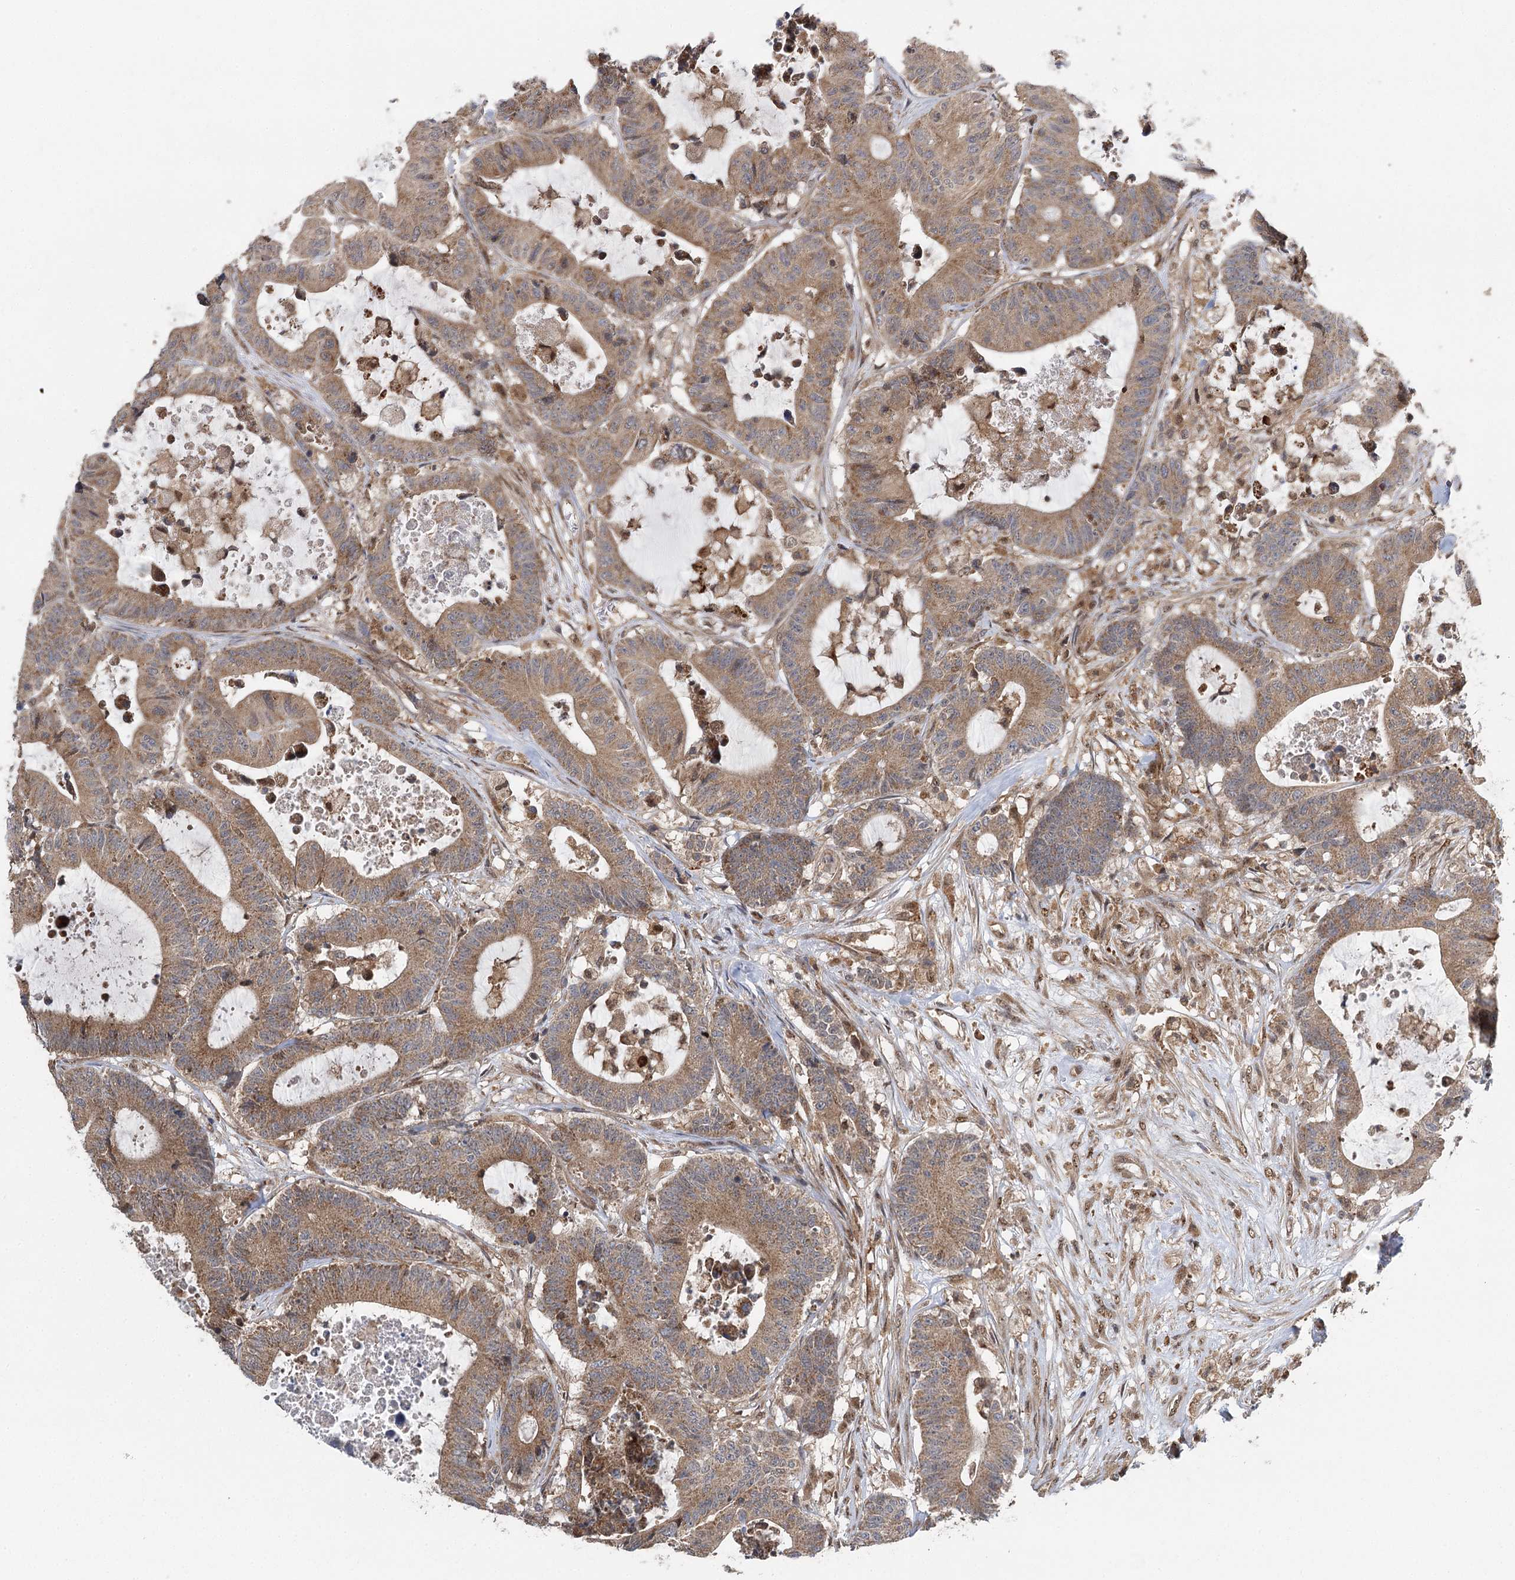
{"staining": {"intensity": "moderate", "quantity": ">75%", "location": "cytoplasmic/membranous"}, "tissue": "colorectal cancer", "cell_type": "Tumor cells", "image_type": "cancer", "snomed": [{"axis": "morphology", "description": "Adenocarcinoma, NOS"}, {"axis": "topography", "description": "Colon"}], "caption": "Immunohistochemistry (IHC) (DAB) staining of human colorectal cancer (adenocarcinoma) shows moderate cytoplasmic/membranous protein positivity in approximately >75% of tumor cells.", "gene": "C12orf4", "patient": {"sex": "female", "age": 84}}